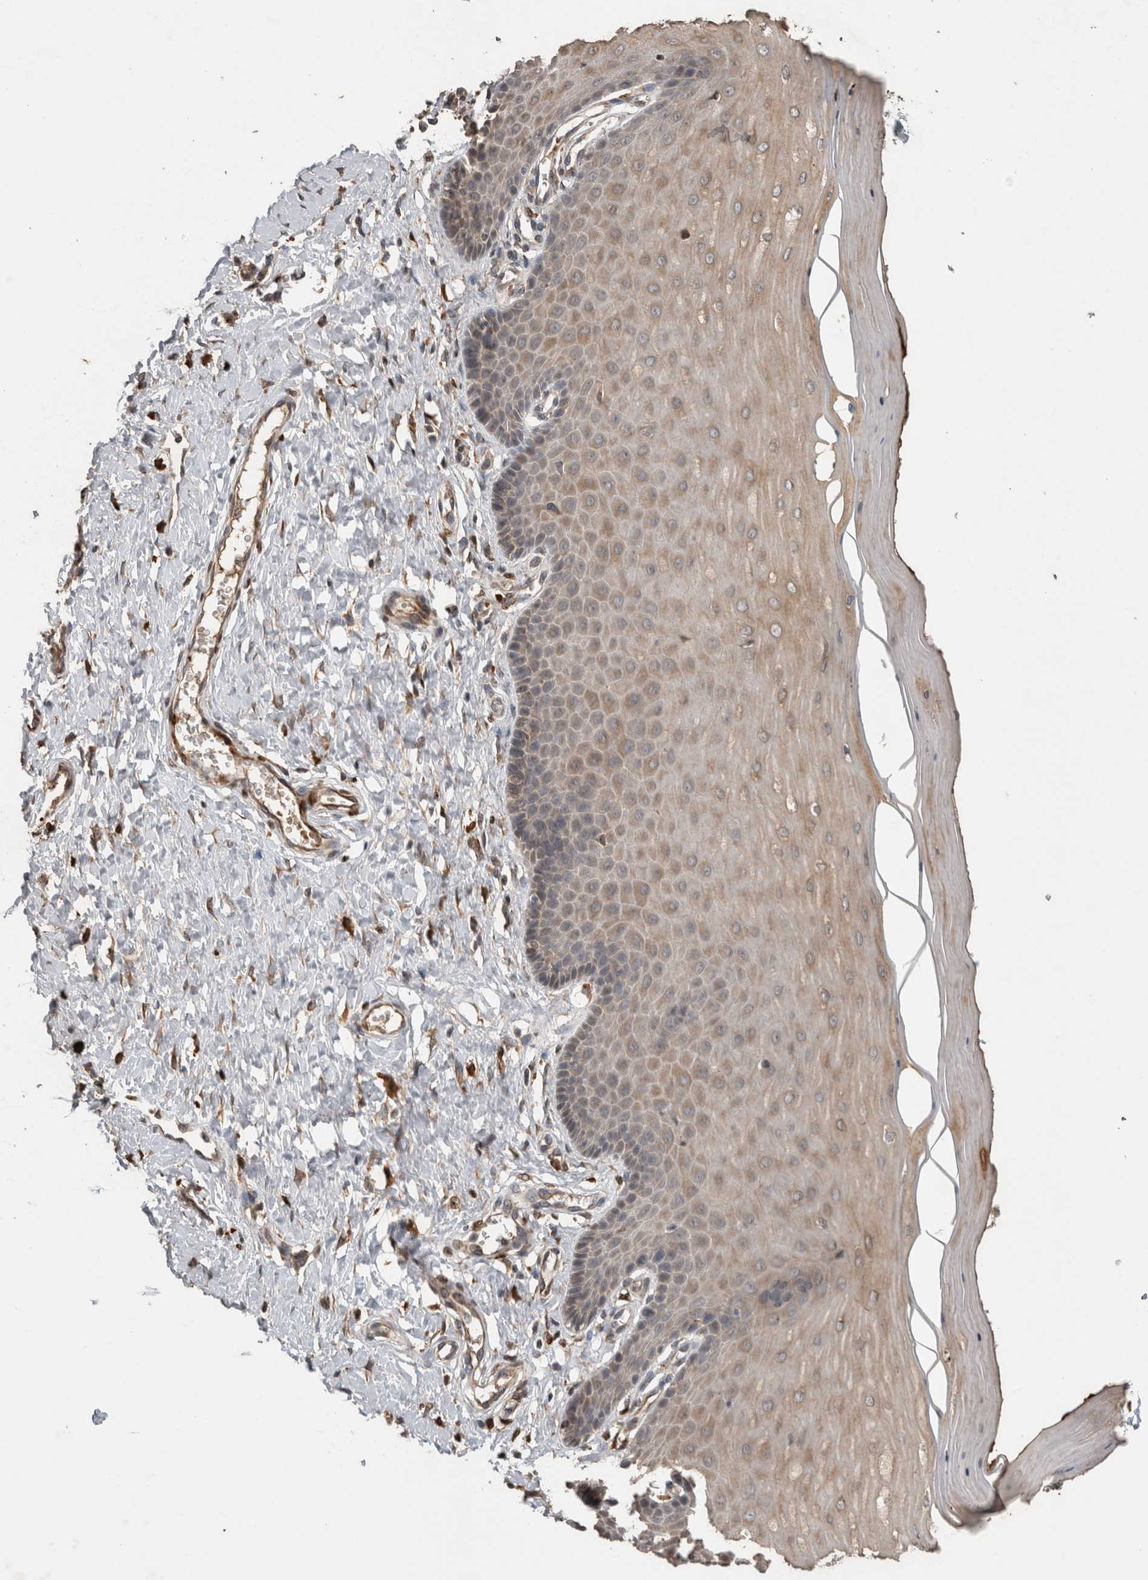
{"staining": {"intensity": "weak", "quantity": ">75%", "location": "cytoplasmic/membranous"}, "tissue": "cervix", "cell_type": "Squamous epithelial cells", "image_type": "normal", "snomed": [{"axis": "morphology", "description": "Normal tissue, NOS"}, {"axis": "topography", "description": "Cervix"}], "caption": "Unremarkable cervix was stained to show a protein in brown. There is low levels of weak cytoplasmic/membranous positivity in about >75% of squamous epithelial cells. (brown staining indicates protein expression, while blue staining denotes nuclei).", "gene": "ADGRL3", "patient": {"sex": "female", "age": 55}}